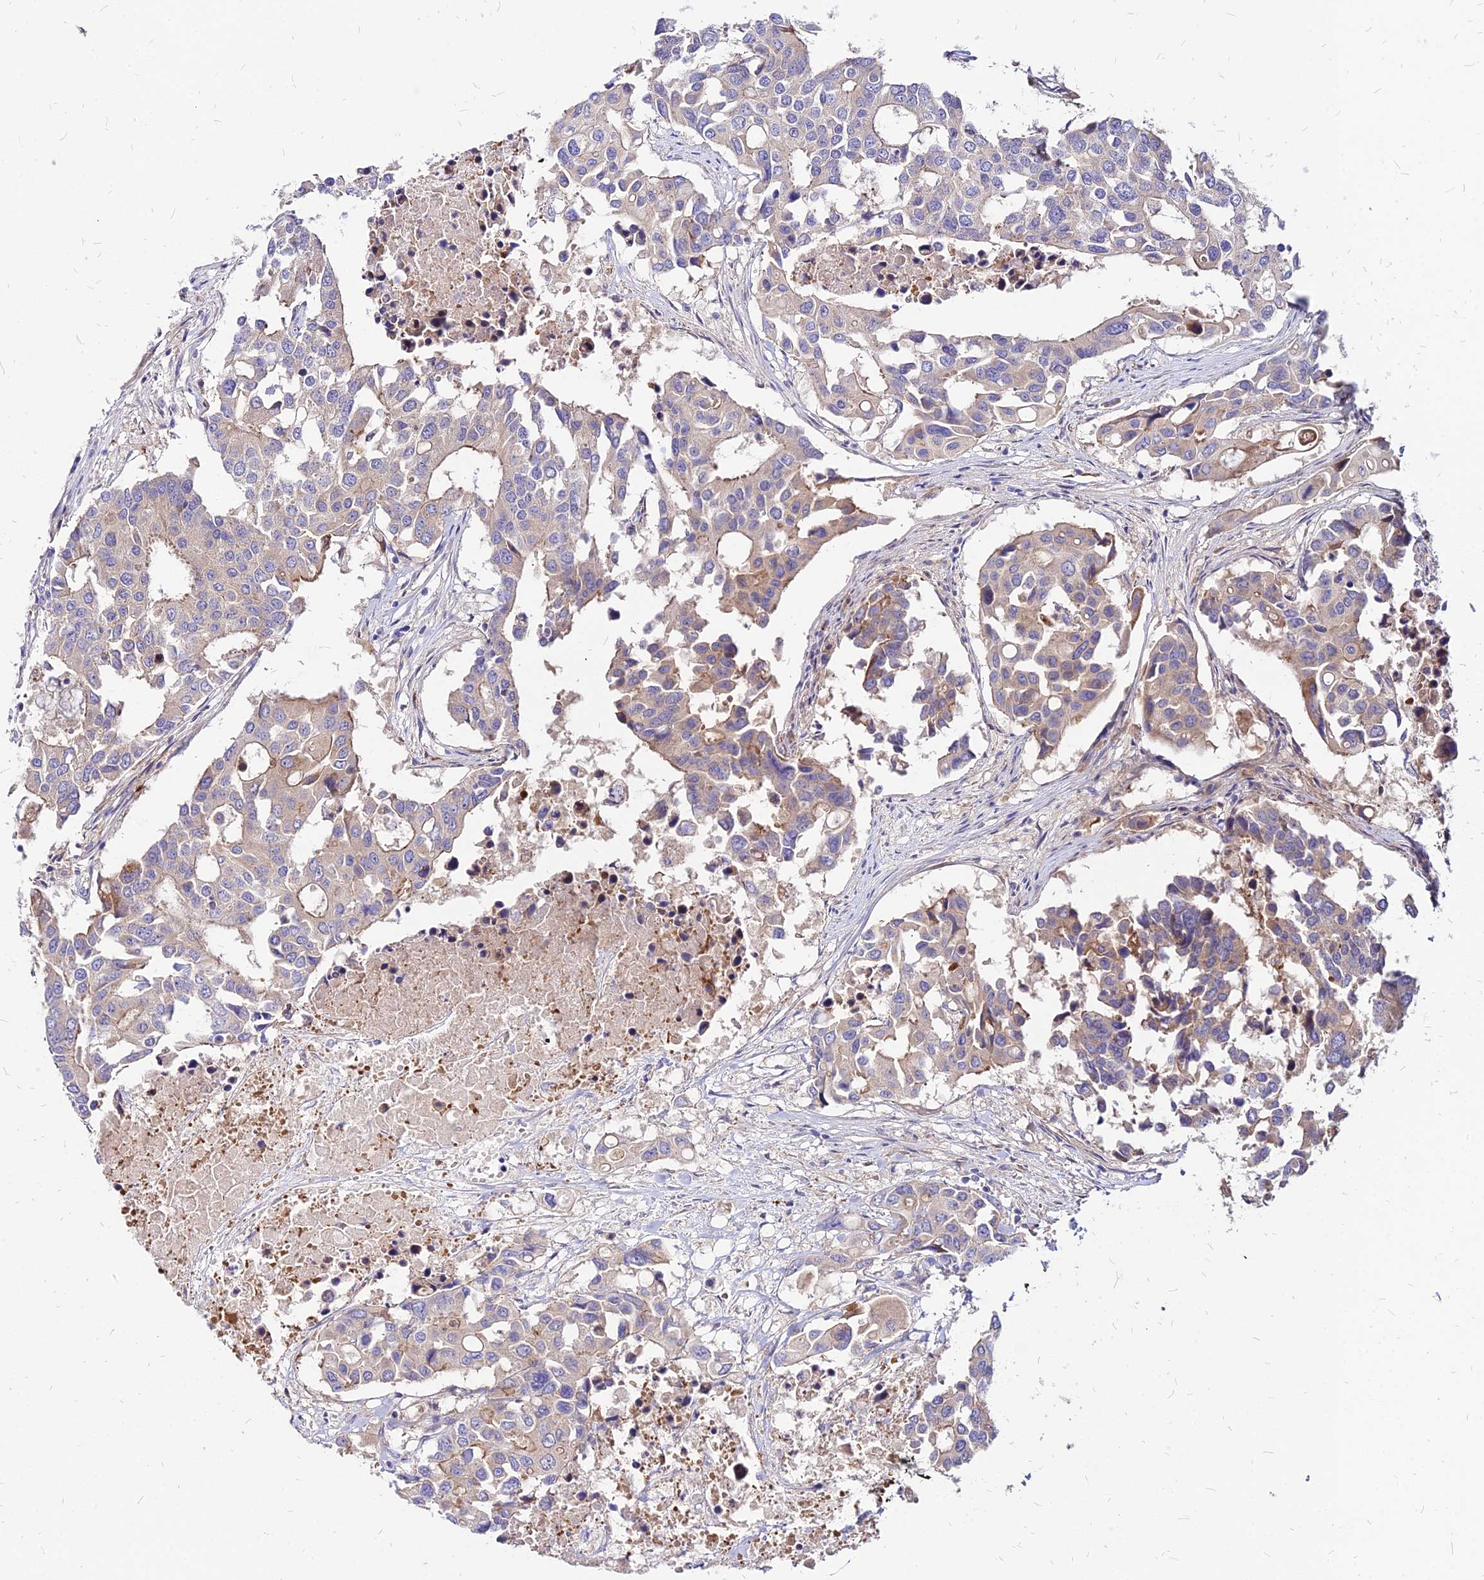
{"staining": {"intensity": "weak", "quantity": "<25%", "location": "cytoplasmic/membranous"}, "tissue": "colorectal cancer", "cell_type": "Tumor cells", "image_type": "cancer", "snomed": [{"axis": "morphology", "description": "Adenocarcinoma, NOS"}, {"axis": "topography", "description": "Colon"}], "caption": "There is no significant expression in tumor cells of colorectal cancer.", "gene": "COMMD10", "patient": {"sex": "male", "age": 77}}